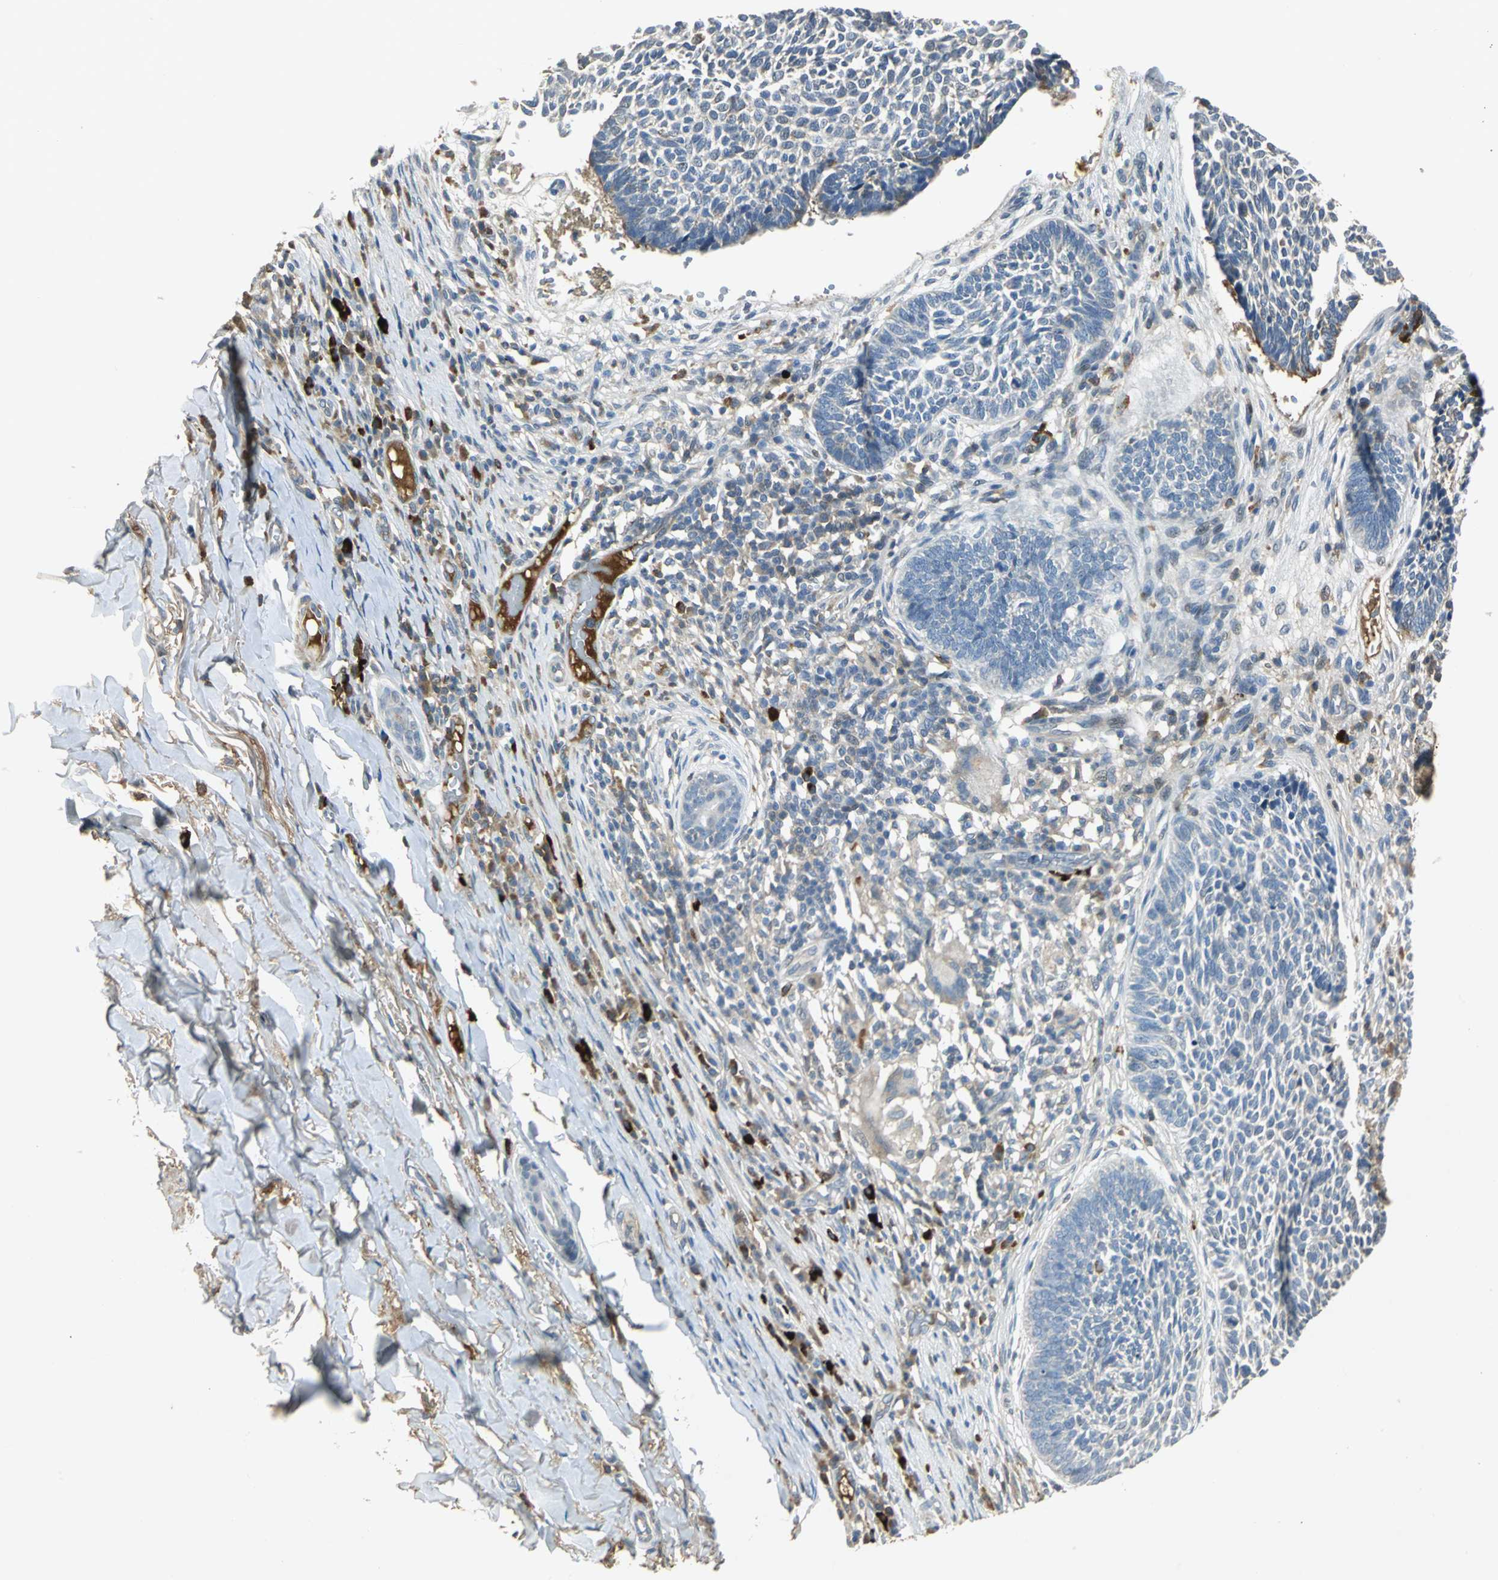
{"staining": {"intensity": "negative", "quantity": "none", "location": "none"}, "tissue": "skin cancer", "cell_type": "Tumor cells", "image_type": "cancer", "snomed": [{"axis": "morphology", "description": "Normal tissue, NOS"}, {"axis": "morphology", "description": "Basal cell carcinoma"}, {"axis": "topography", "description": "Skin"}], "caption": "Immunohistochemical staining of basal cell carcinoma (skin) reveals no significant positivity in tumor cells.", "gene": "PROC", "patient": {"sex": "male", "age": 87}}